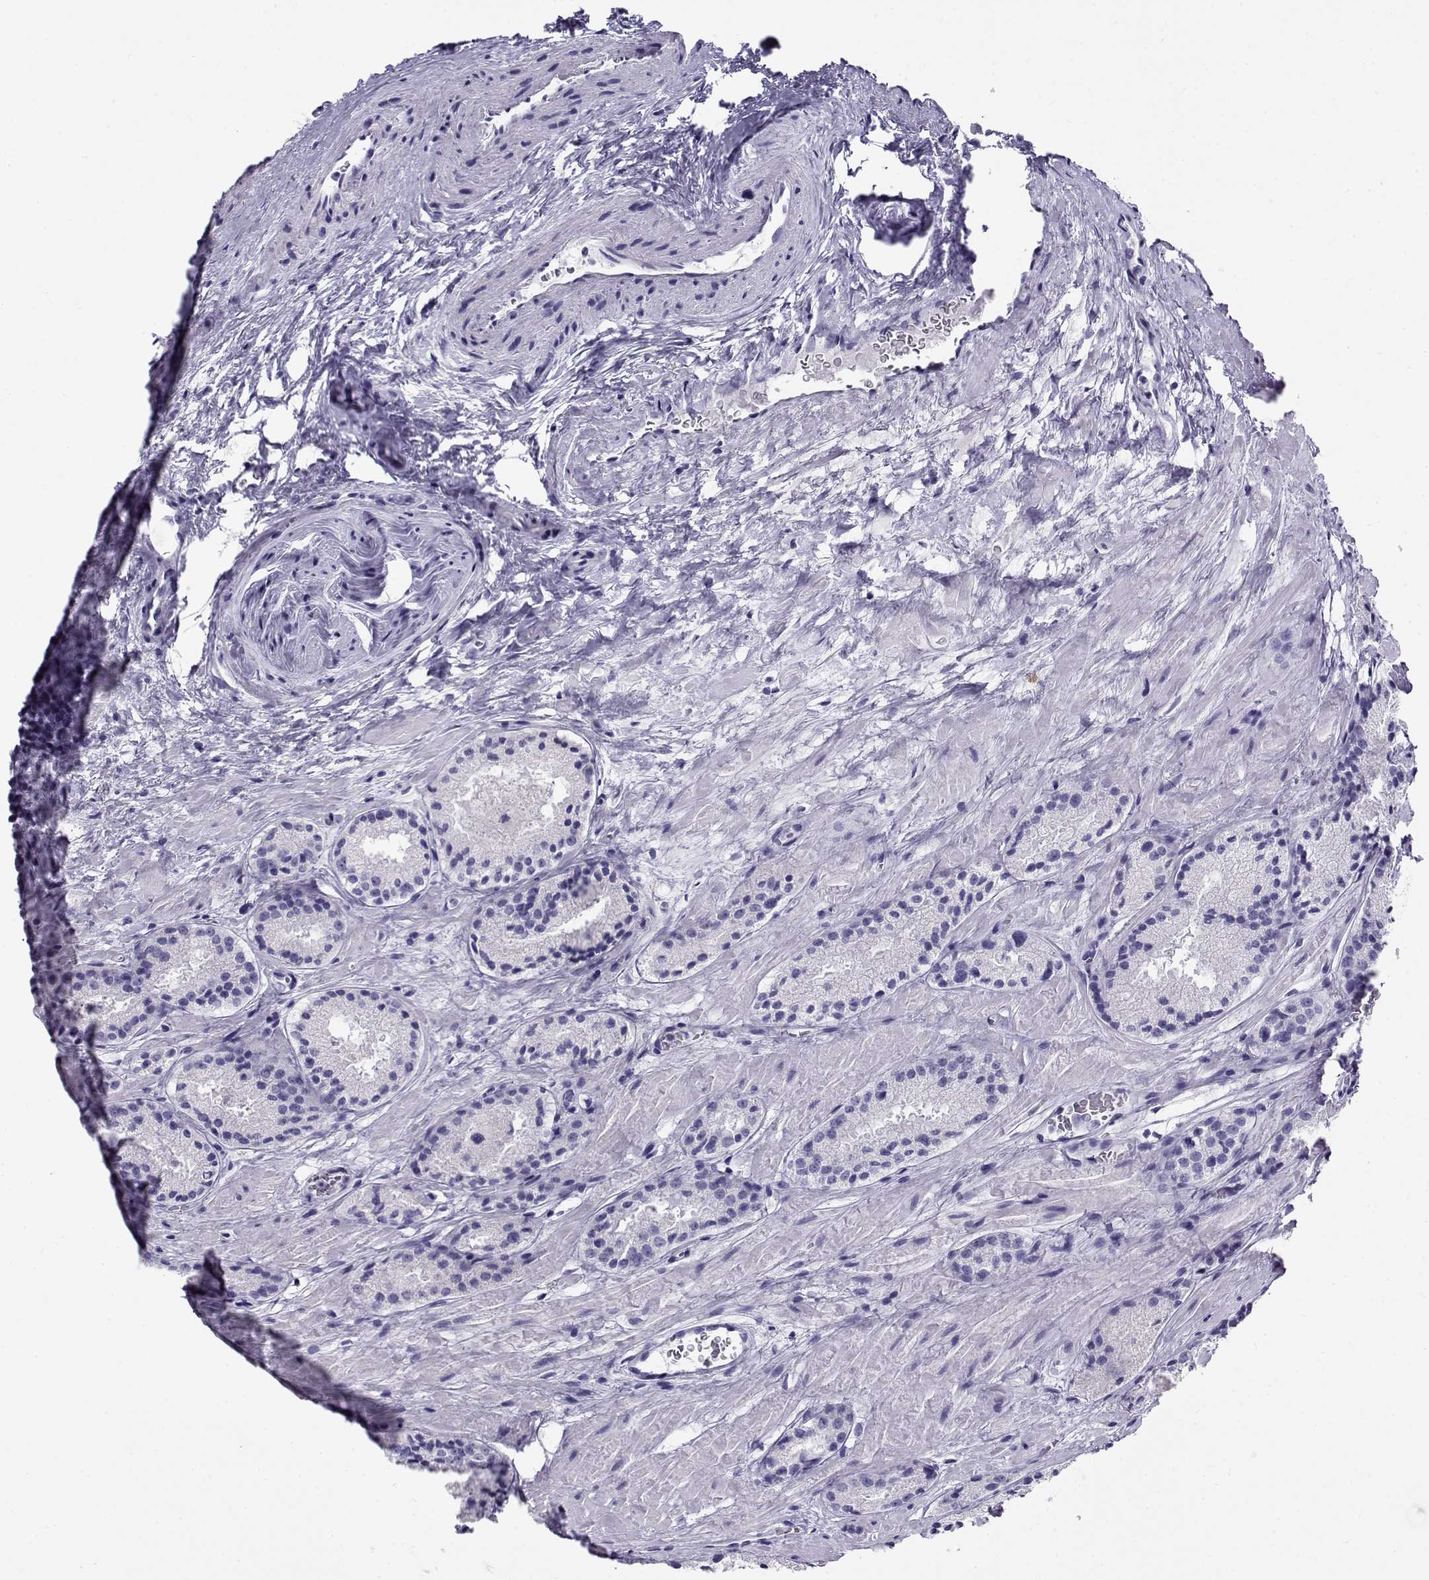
{"staining": {"intensity": "negative", "quantity": "none", "location": "none"}, "tissue": "prostate cancer", "cell_type": "Tumor cells", "image_type": "cancer", "snomed": [{"axis": "morphology", "description": "Adenocarcinoma, NOS"}, {"axis": "morphology", "description": "Adenocarcinoma, High grade"}, {"axis": "topography", "description": "Prostate"}], "caption": "An immunohistochemistry photomicrograph of prostate cancer (adenocarcinoma) is shown. There is no staining in tumor cells of prostate cancer (adenocarcinoma).", "gene": "CABS1", "patient": {"sex": "male", "age": 62}}